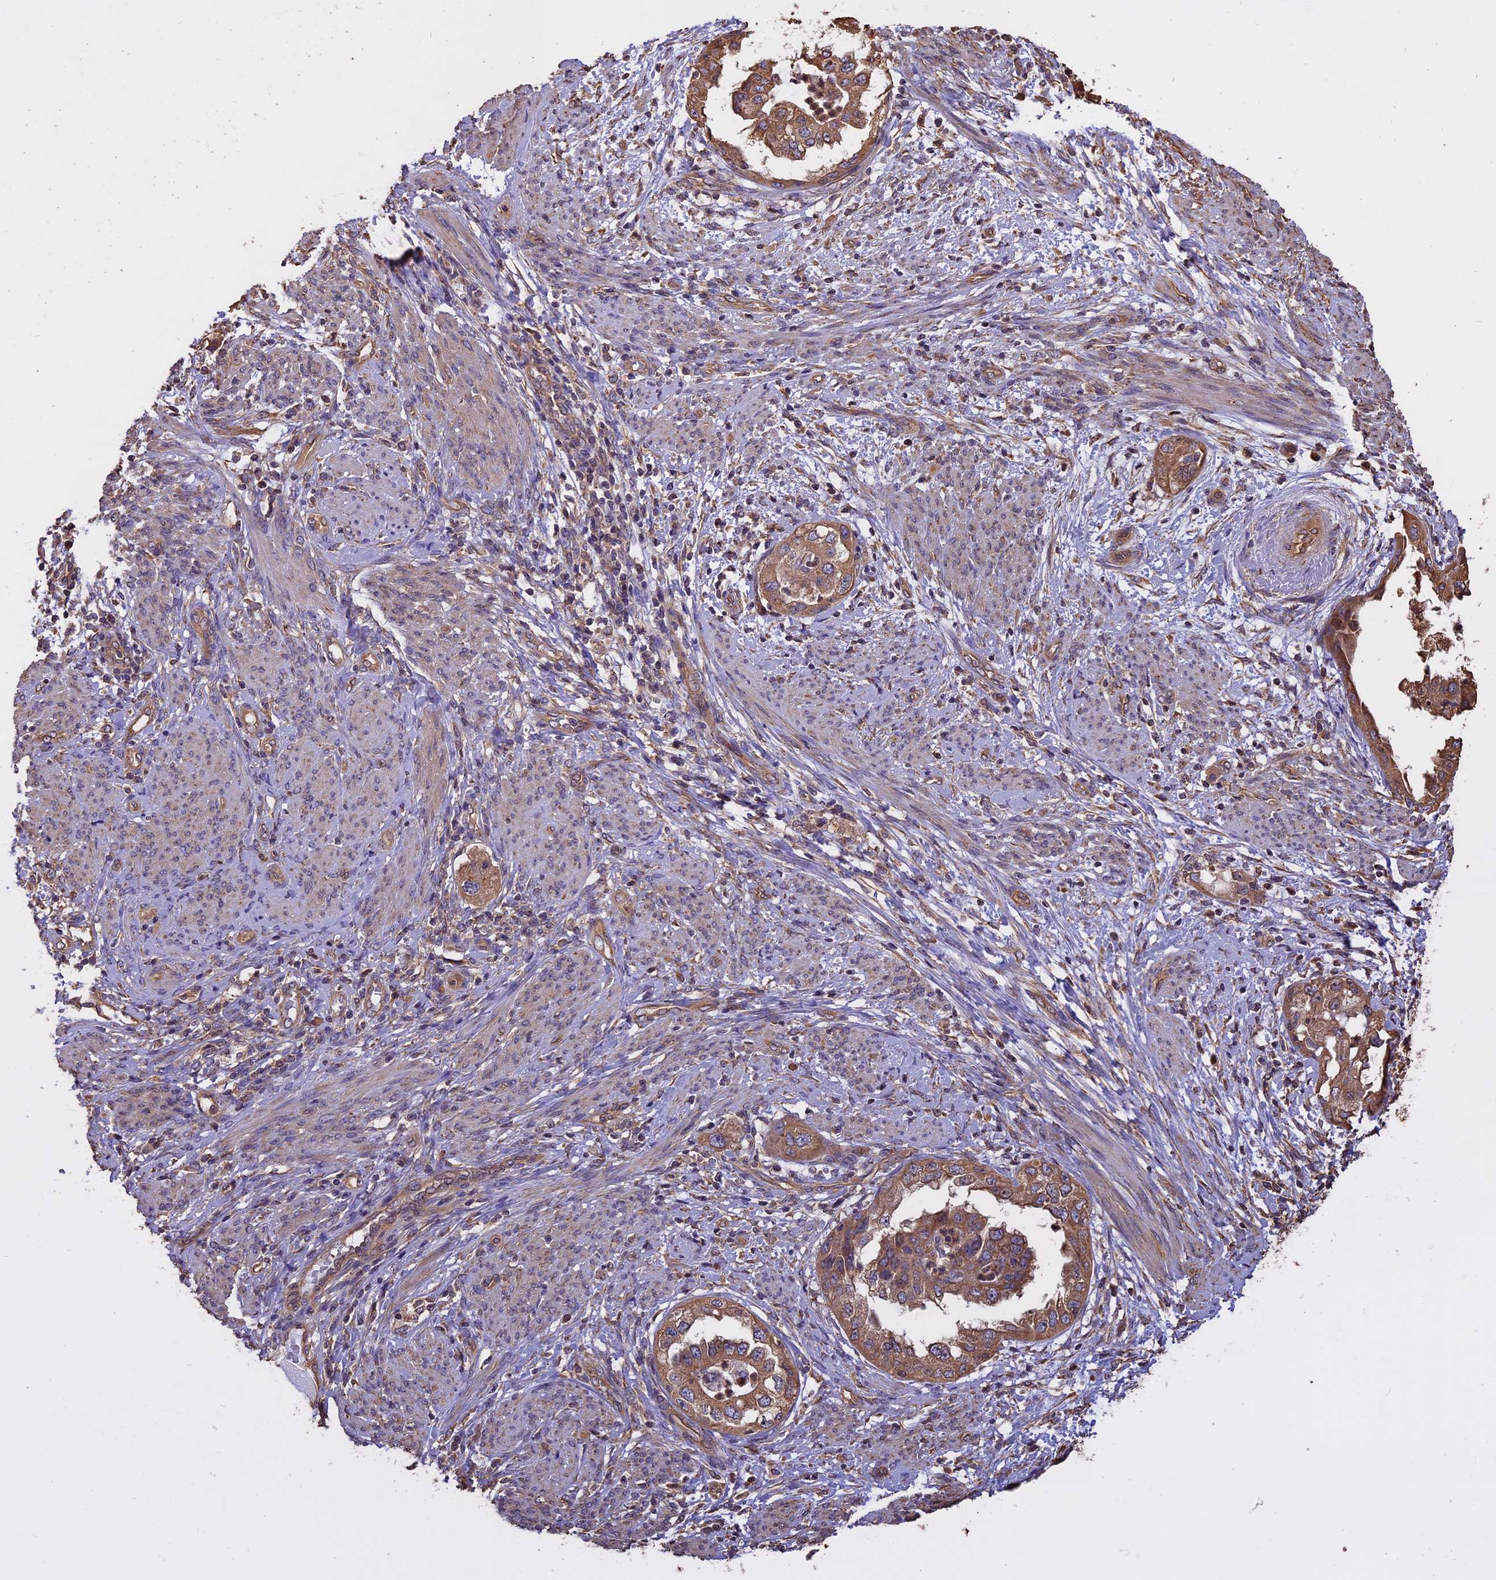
{"staining": {"intensity": "moderate", "quantity": ">75%", "location": "cytoplasmic/membranous"}, "tissue": "endometrial cancer", "cell_type": "Tumor cells", "image_type": "cancer", "snomed": [{"axis": "morphology", "description": "Adenocarcinoma, NOS"}, {"axis": "topography", "description": "Endometrium"}], "caption": "DAB (3,3'-diaminobenzidine) immunohistochemical staining of human adenocarcinoma (endometrial) displays moderate cytoplasmic/membranous protein expression in approximately >75% of tumor cells. (DAB (3,3'-diaminobenzidine) IHC, brown staining for protein, blue staining for nuclei).", "gene": "CHMP2A", "patient": {"sex": "female", "age": 85}}